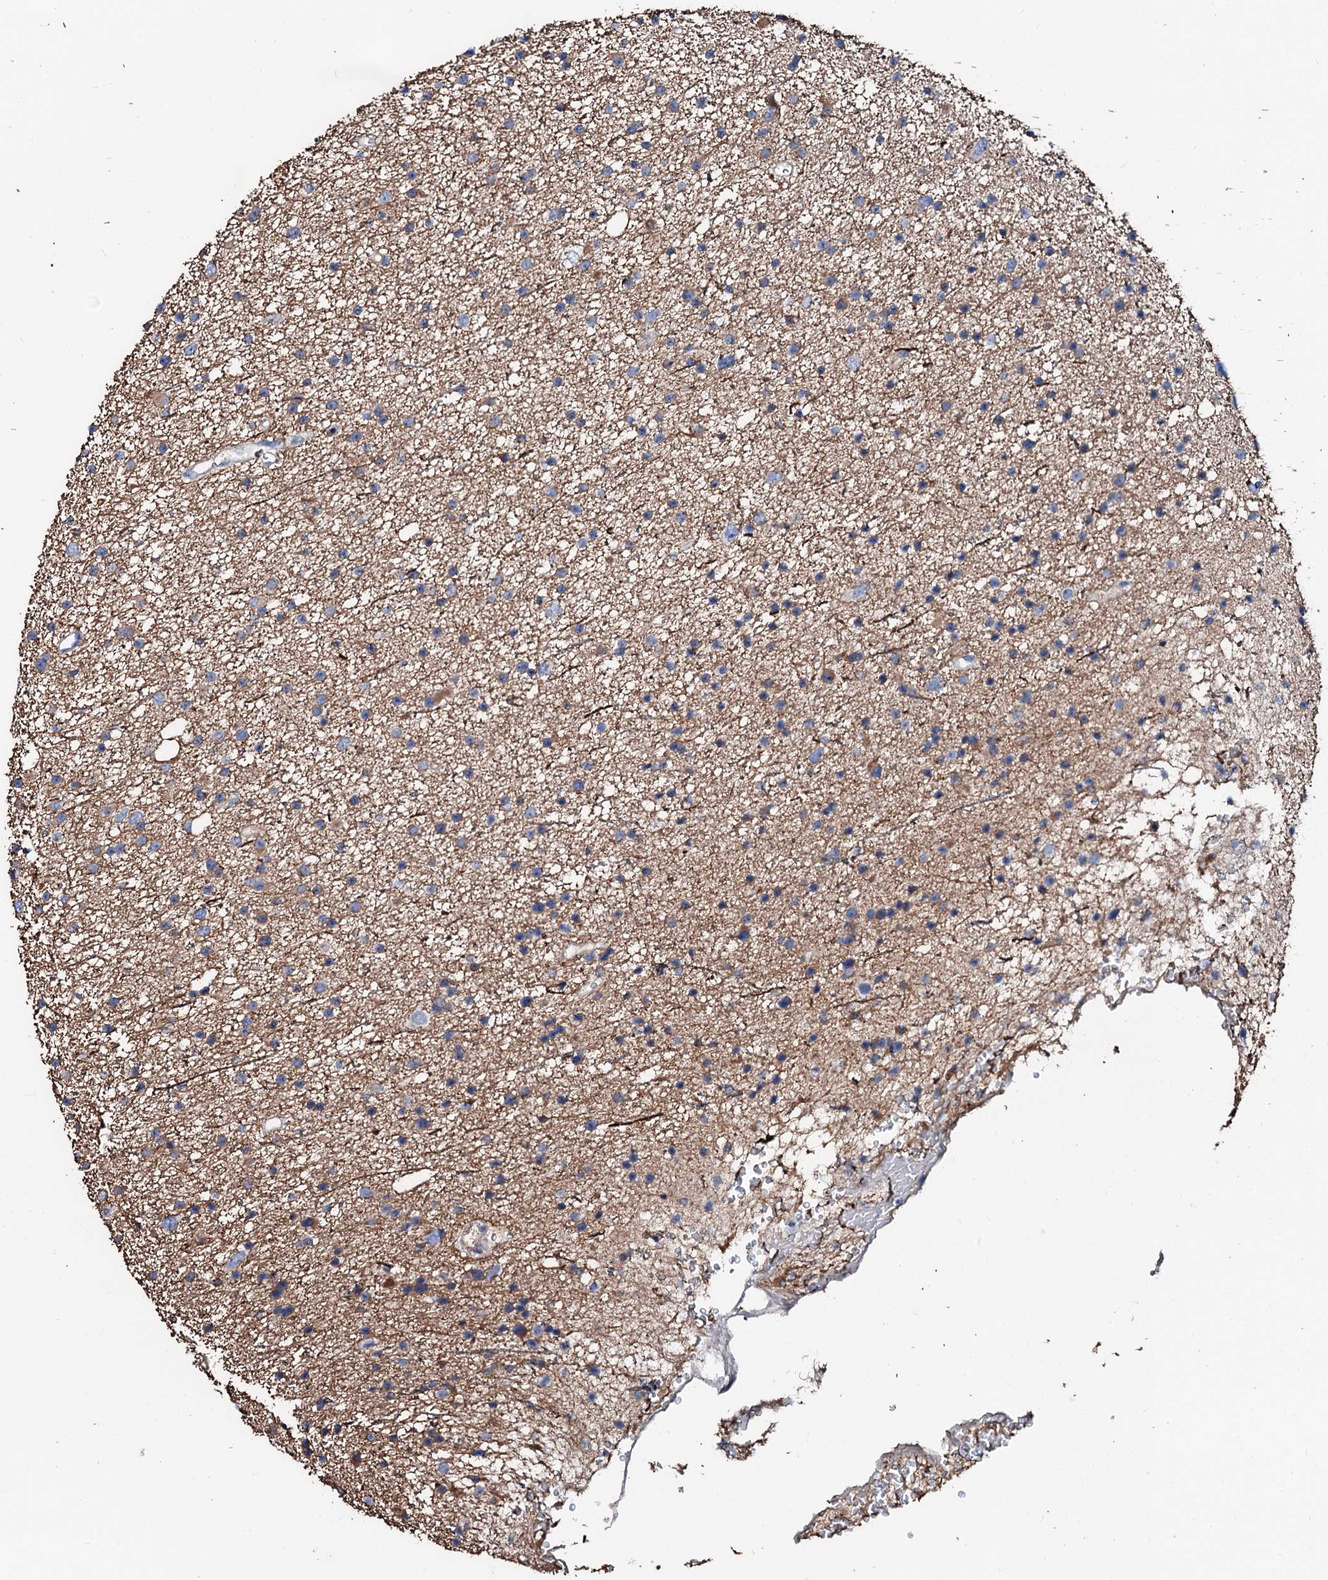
{"staining": {"intensity": "moderate", "quantity": "<25%", "location": "cytoplasmic/membranous"}, "tissue": "glioma", "cell_type": "Tumor cells", "image_type": "cancer", "snomed": [{"axis": "morphology", "description": "Glioma, malignant, Low grade"}, {"axis": "topography", "description": "Cerebral cortex"}], "caption": "This image demonstrates IHC staining of human malignant low-grade glioma, with low moderate cytoplasmic/membranous expression in approximately <25% of tumor cells.", "gene": "SLC10A7", "patient": {"sex": "female", "age": 39}}